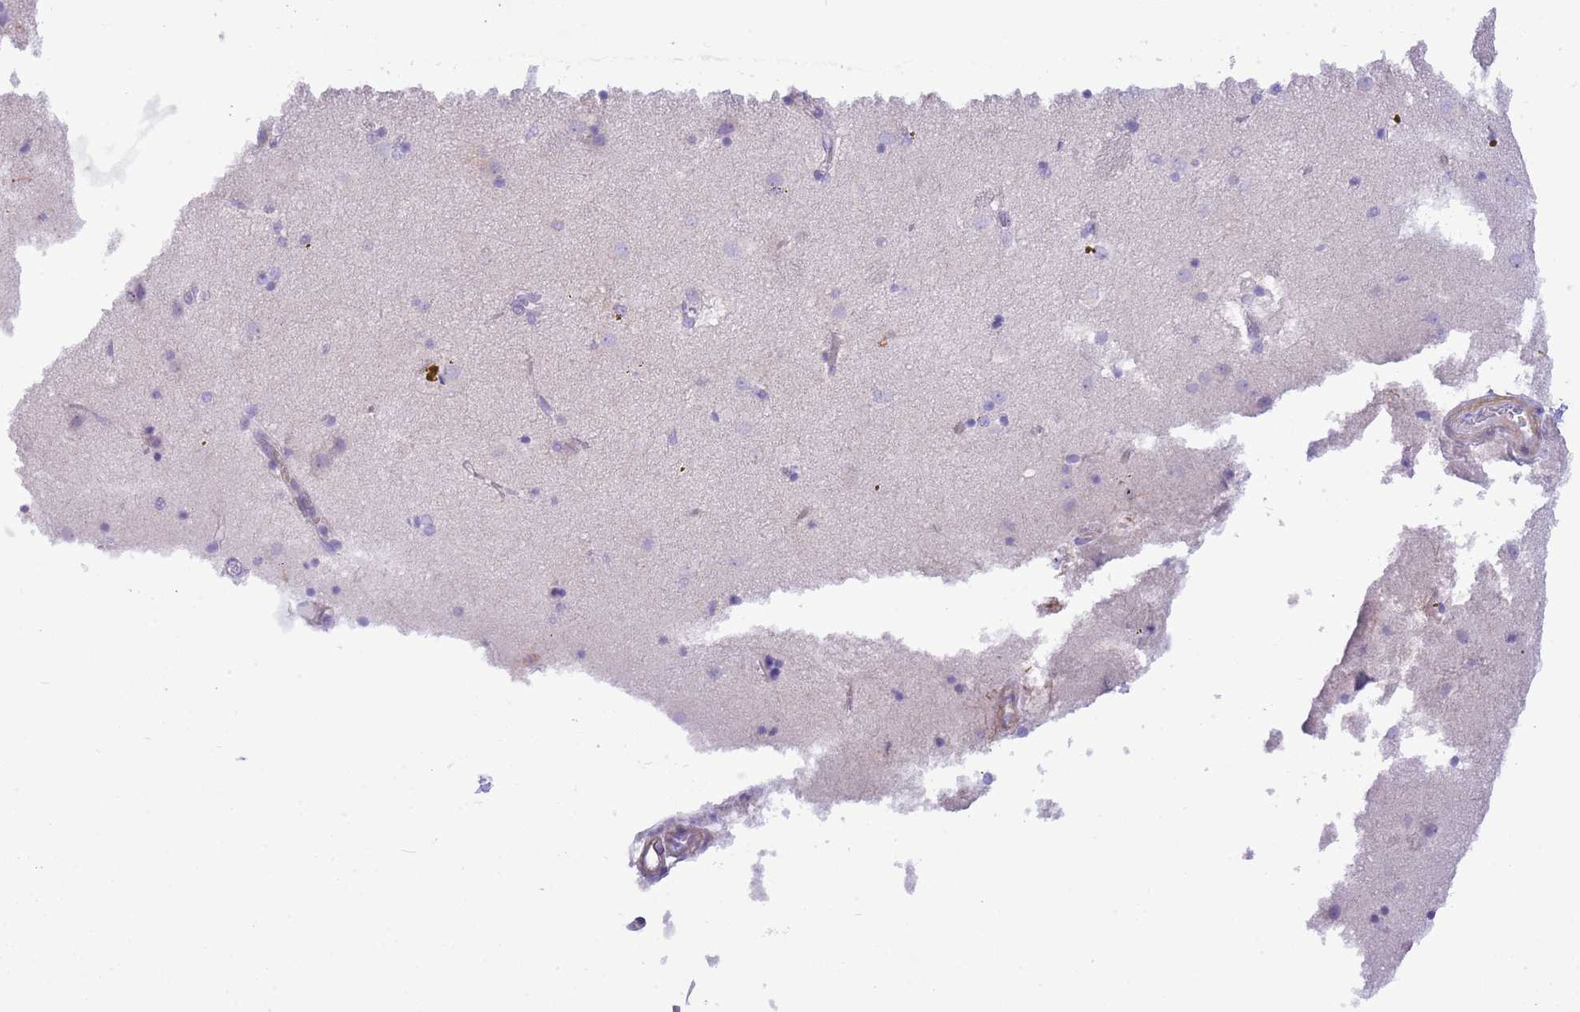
{"staining": {"intensity": "negative", "quantity": "none", "location": "none"}, "tissue": "caudate", "cell_type": "Glial cells", "image_type": "normal", "snomed": [{"axis": "morphology", "description": "Normal tissue, NOS"}, {"axis": "topography", "description": "Lateral ventricle wall"}], "caption": "There is no significant staining in glial cells of caudate. (Stains: DAB (3,3'-diaminobenzidine) immunohistochemistry with hematoxylin counter stain, Microscopy: brightfield microscopy at high magnification).", "gene": "OR6M1", "patient": {"sex": "male", "age": 70}}